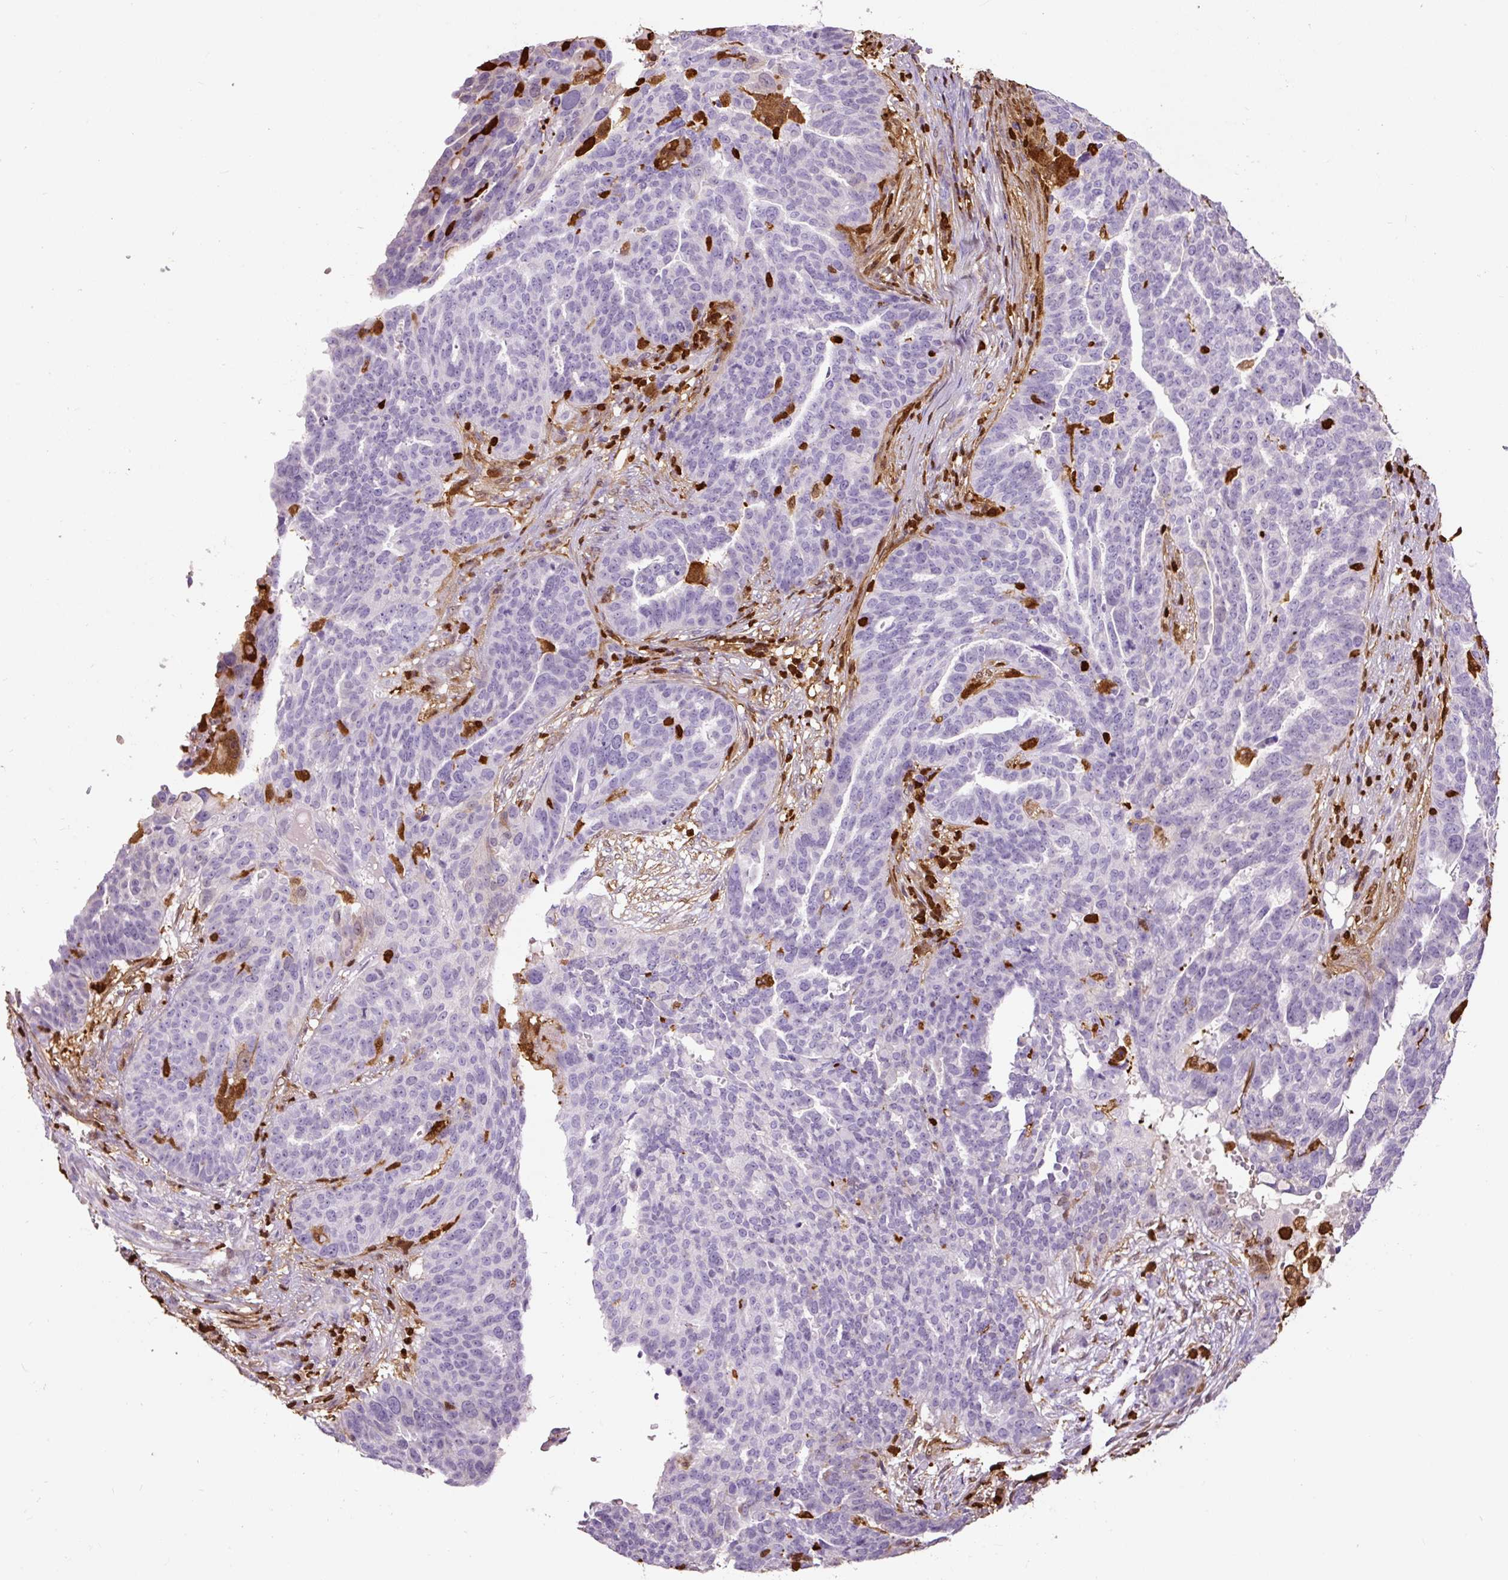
{"staining": {"intensity": "negative", "quantity": "none", "location": "none"}, "tissue": "ovarian cancer", "cell_type": "Tumor cells", "image_type": "cancer", "snomed": [{"axis": "morphology", "description": "Cystadenocarcinoma, serous, NOS"}, {"axis": "topography", "description": "Ovary"}], "caption": "Tumor cells are negative for protein expression in human ovarian cancer (serous cystadenocarcinoma). (DAB (3,3'-diaminobenzidine) immunohistochemistry, high magnification).", "gene": "S100A4", "patient": {"sex": "female", "age": 59}}